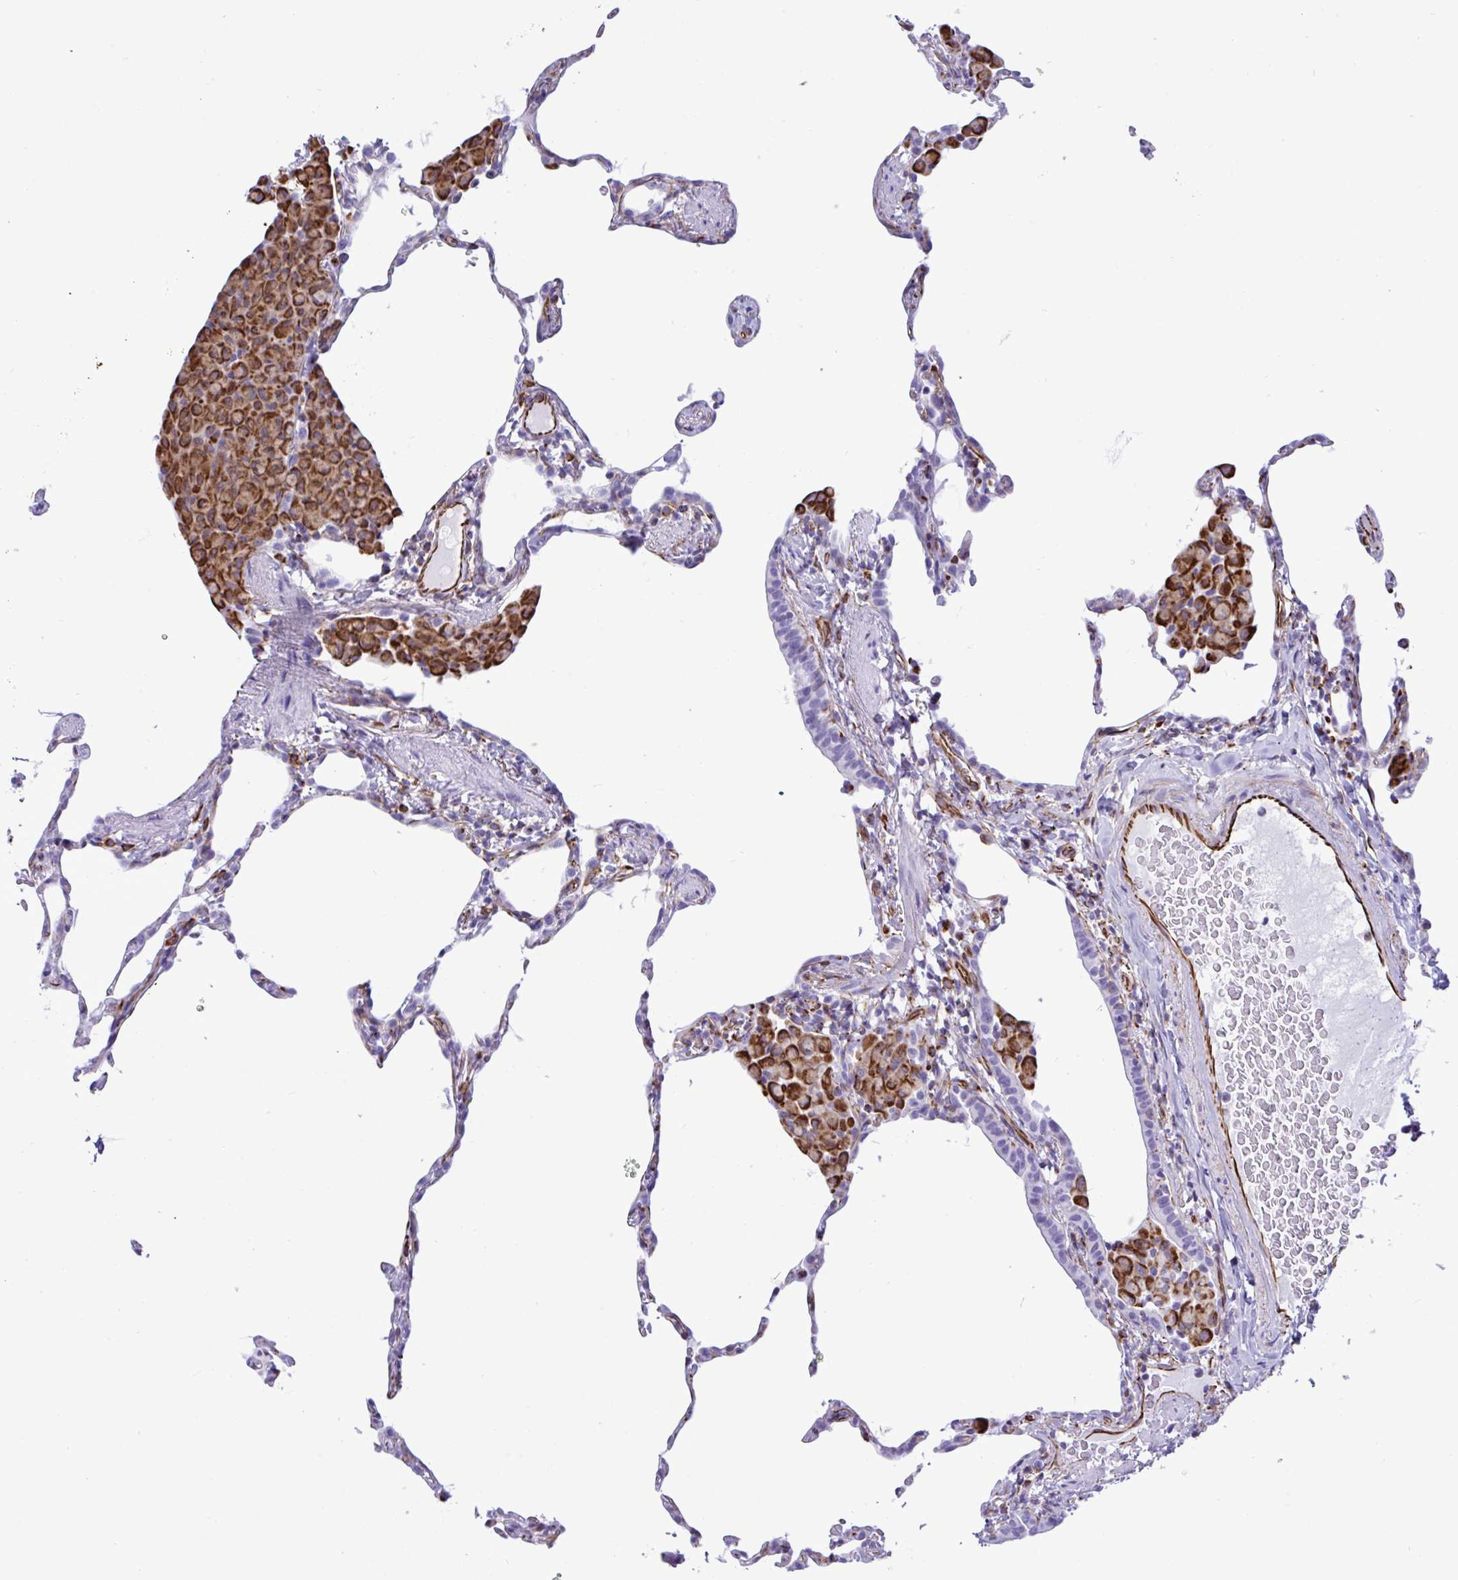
{"staining": {"intensity": "strong", "quantity": "<25%", "location": "cytoplasmic/membranous"}, "tissue": "lung", "cell_type": "Alveolar cells", "image_type": "normal", "snomed": [{"axis": "morphology", "description": "Normal tissue, NOS"}, {"axis": "topography", "description": "Lung"}], "caption": "Immunohistochemical staining of unremarkable human lung exhibits medium levels of strong cytoplasmic/membranous staining in approximately <25% of alveolar cells.", "gene": "SMAD5", "patient": {"sex": "female", "age": 57}}